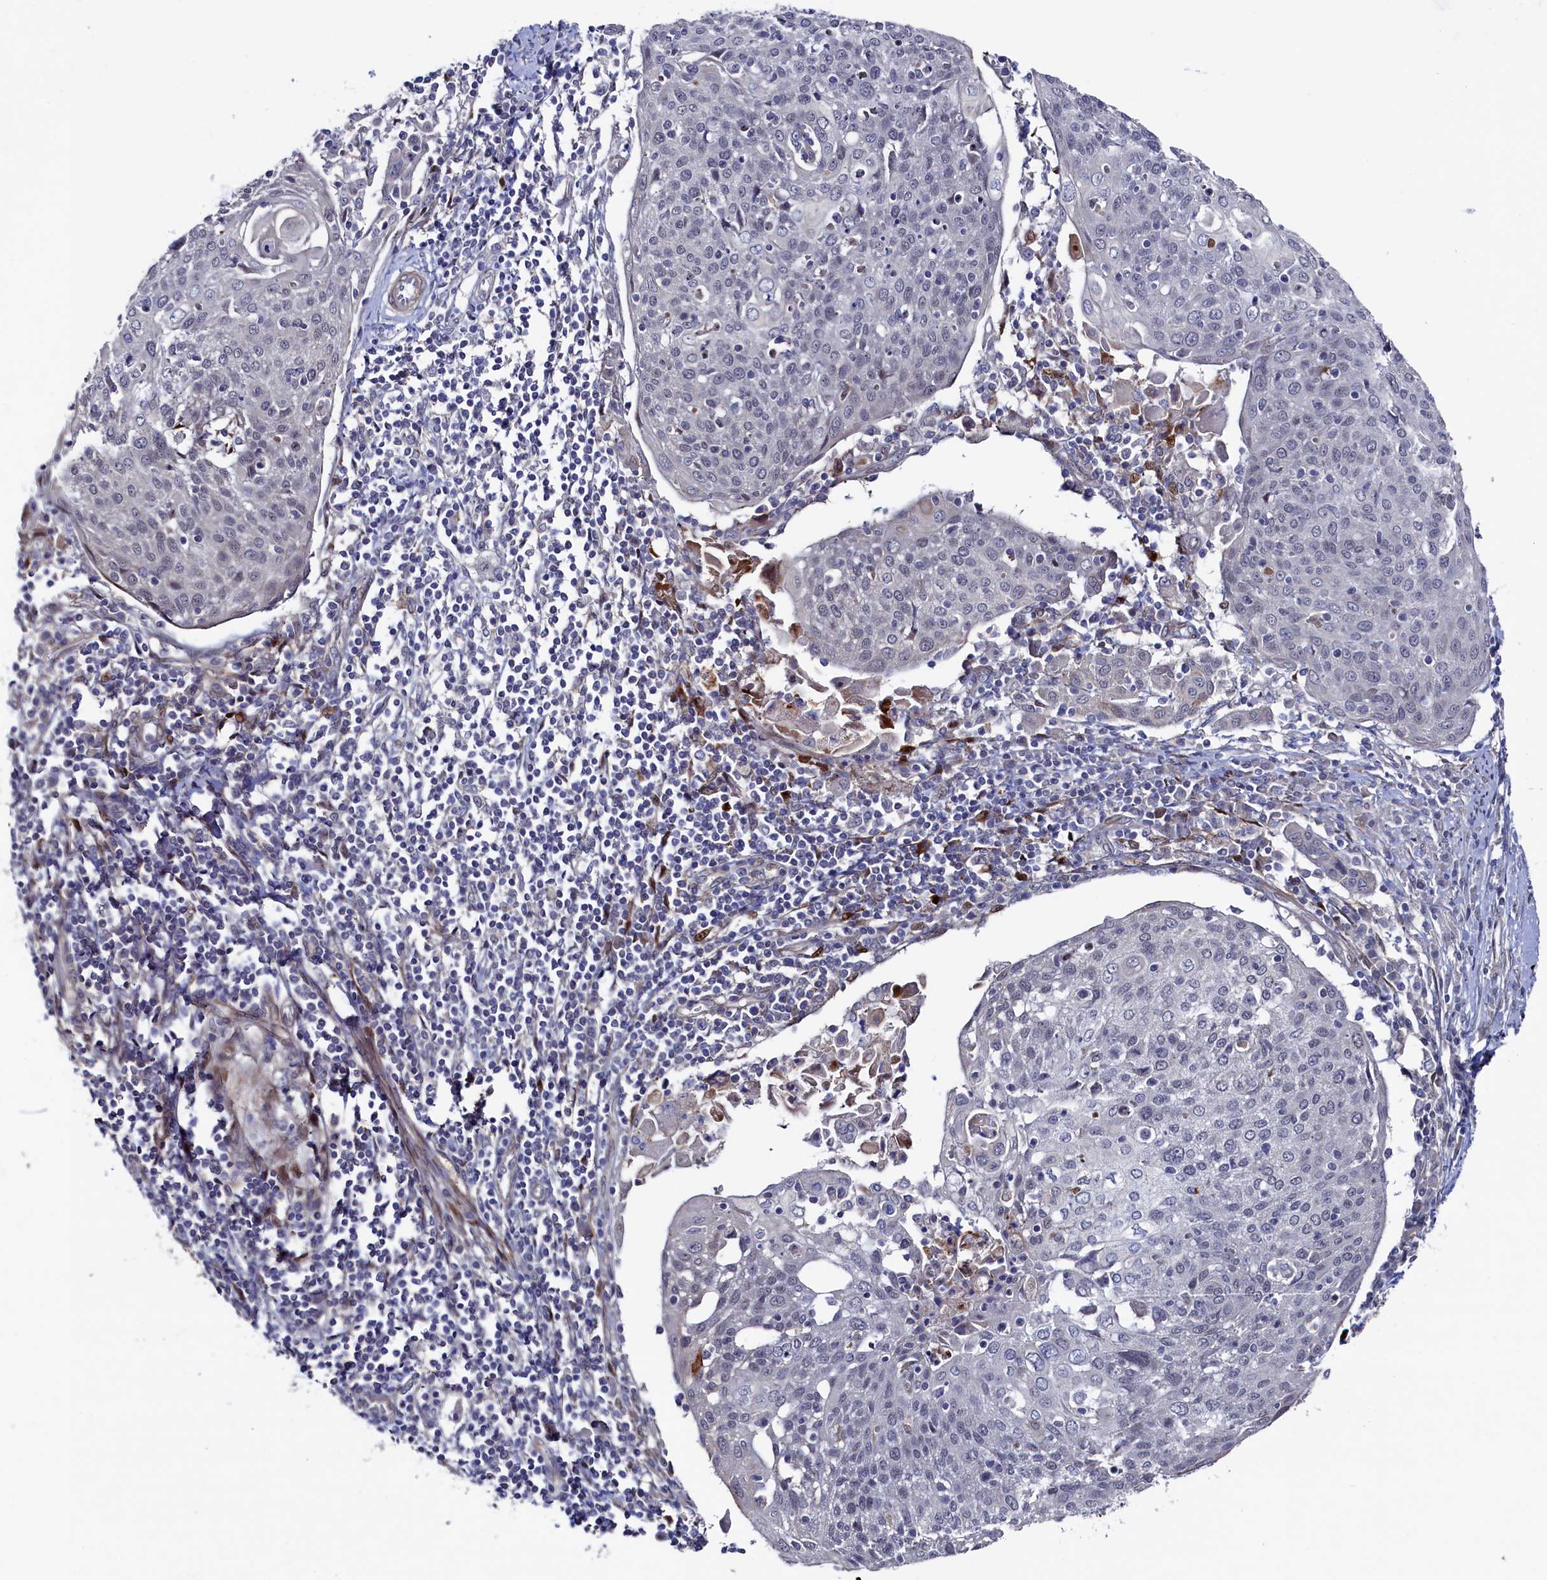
{"staining": {"intensity": "negative", "quantity": "none", "location": "none"}, "tissue": "cervical cancer", "cell_type": "Tumor cells", "image_type": "cancer", "snomed": [{"axis": "morphology", "description": "Squamous cell carcinoma, NOS"}, {"axis": "topography", "description": "Cervix"}], "caption": "The histopathology image reveals no staining of tumor cells in cervical cancer (squamous cell carcinoma).", "gene": "ZNF891", "patient": {"sex": "female", "age": 67}}